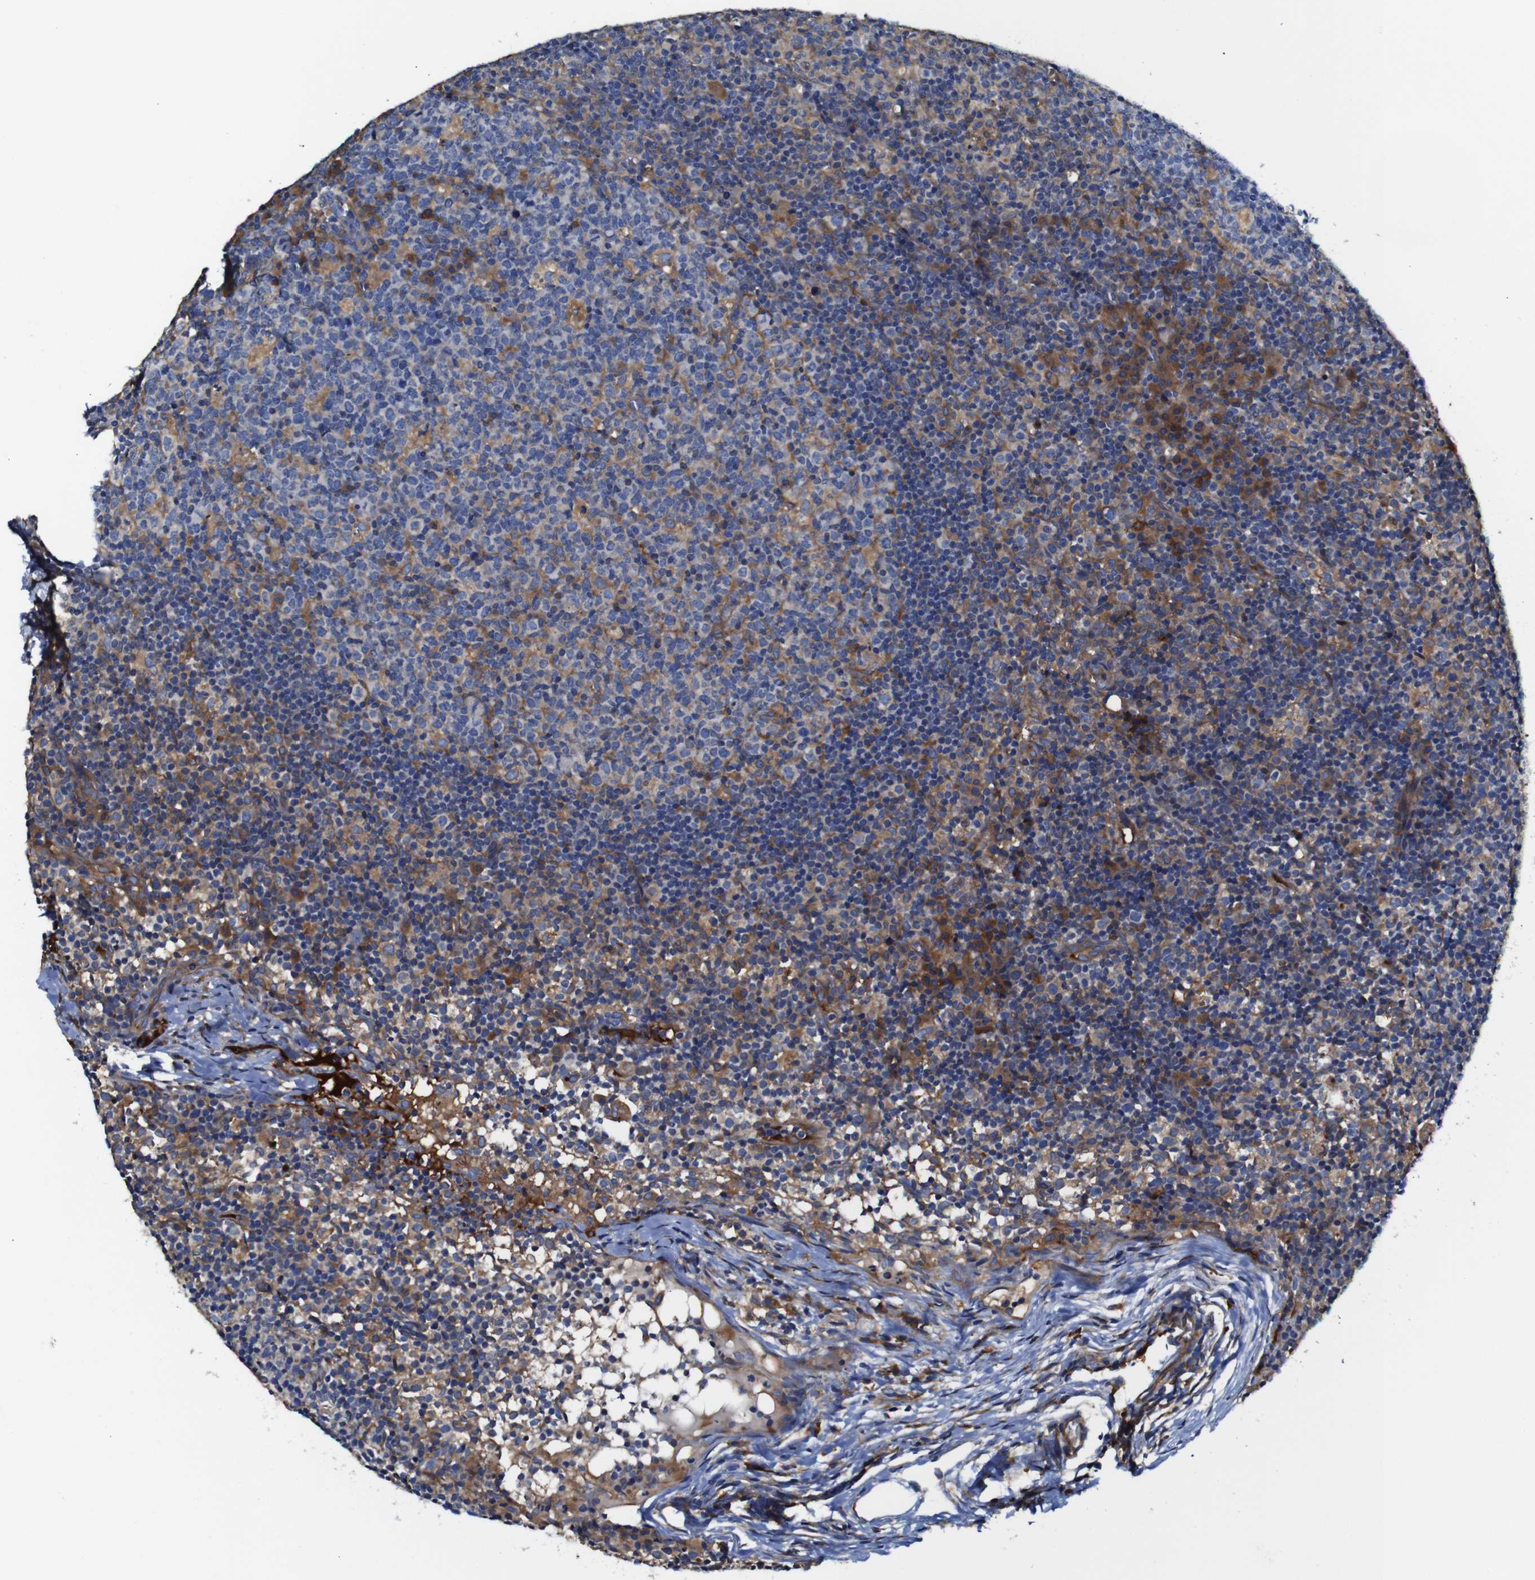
{"staining": {"intensity": "moderate", "quantity": "25%-75%", "location": "cytoplasmic/membranous"}, "tissue": "lymph node", "cell_type": "Germinal center cells", "image_type": "normal", "snomed": [{"axis": "morphology", "description": "Normal tissue, NOS"}, {"axis": "morphology", "description": "Inflammation, NOS"}, {"axis": "topography", "description": "Lymph node"}], "caption": "High-magnification brightfield microscopy of normal lymph node stained with DAB (3,3'-diaminobenzidine) (brown) and counterstained with hematoxylin (blue). germinal center cells exhibit moderate cytoplasmic/membranous positivity is present in approximately25%-75% of cells.", "gene": "CLCC1", "patient": {"sex": "male", "age": 55}}